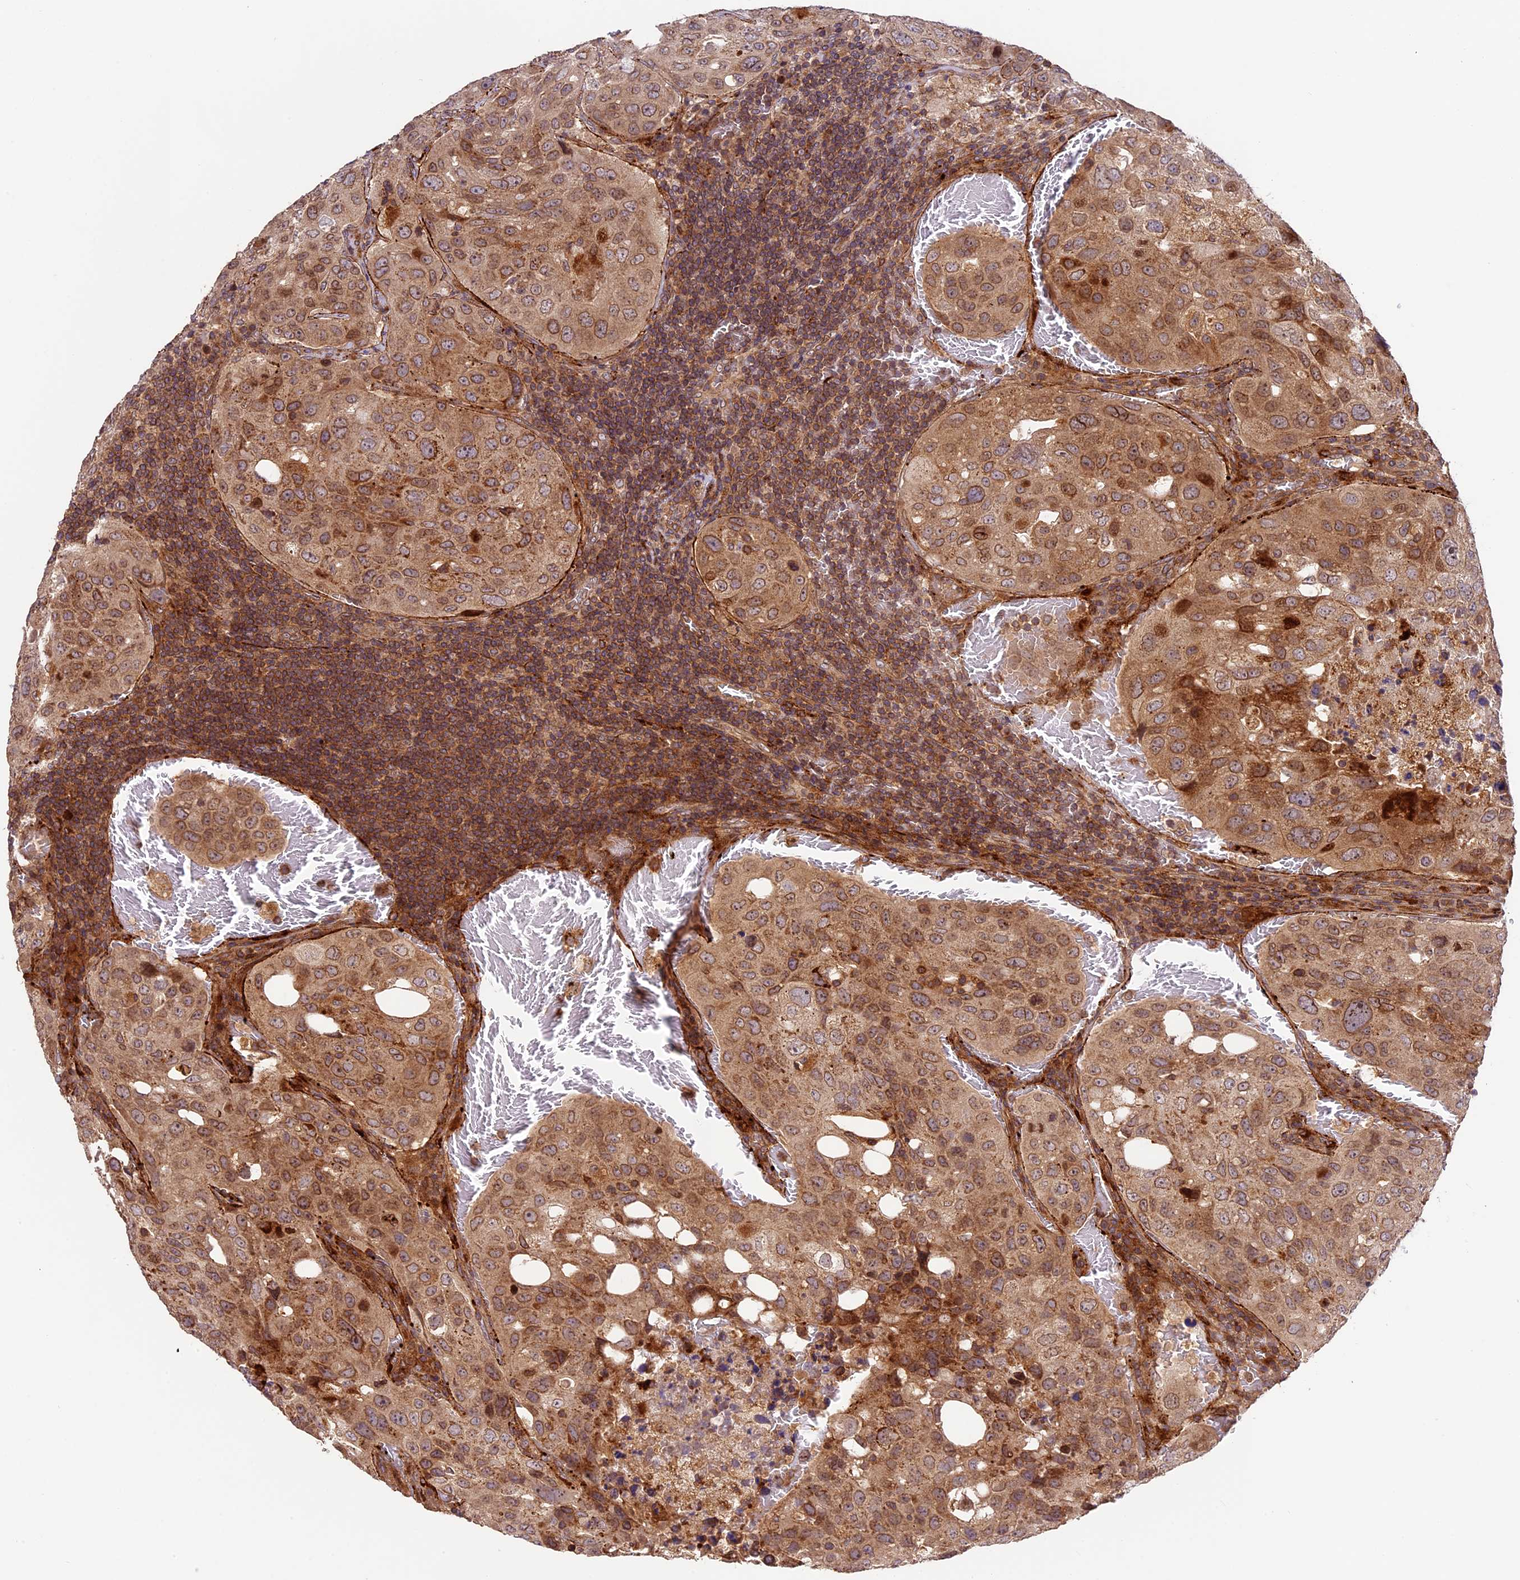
{"staining": {"intensity": "moderate", "quantity": "25%-75%", "location": "cytoplasmic/membranous,nuclear"}, "tissue": "urothelial cancer", "cell_type": "Tumor cells", "image_type": "cancer", "snomed": [{"axis": "morphology", "description": "Urothelial carcinoma, High grade"}, {"axis": "topography", "description": "Lymph node"}, {"axis": "topography", "description": "Urinary bladder"}], "caption": "High-magnification brightfield microscopy of urothelial cancer stained with DAB (3,3'-diaminobenzidine) (brown) and counterstained with hematoxylin (blue). tumor cells exhibit moderate cytoplasmic/membranous and nuclear staining is identified in approximately25%-75% of cells.", "gene": "DGKH", "patient": {"sex": "male", "age": 51}}